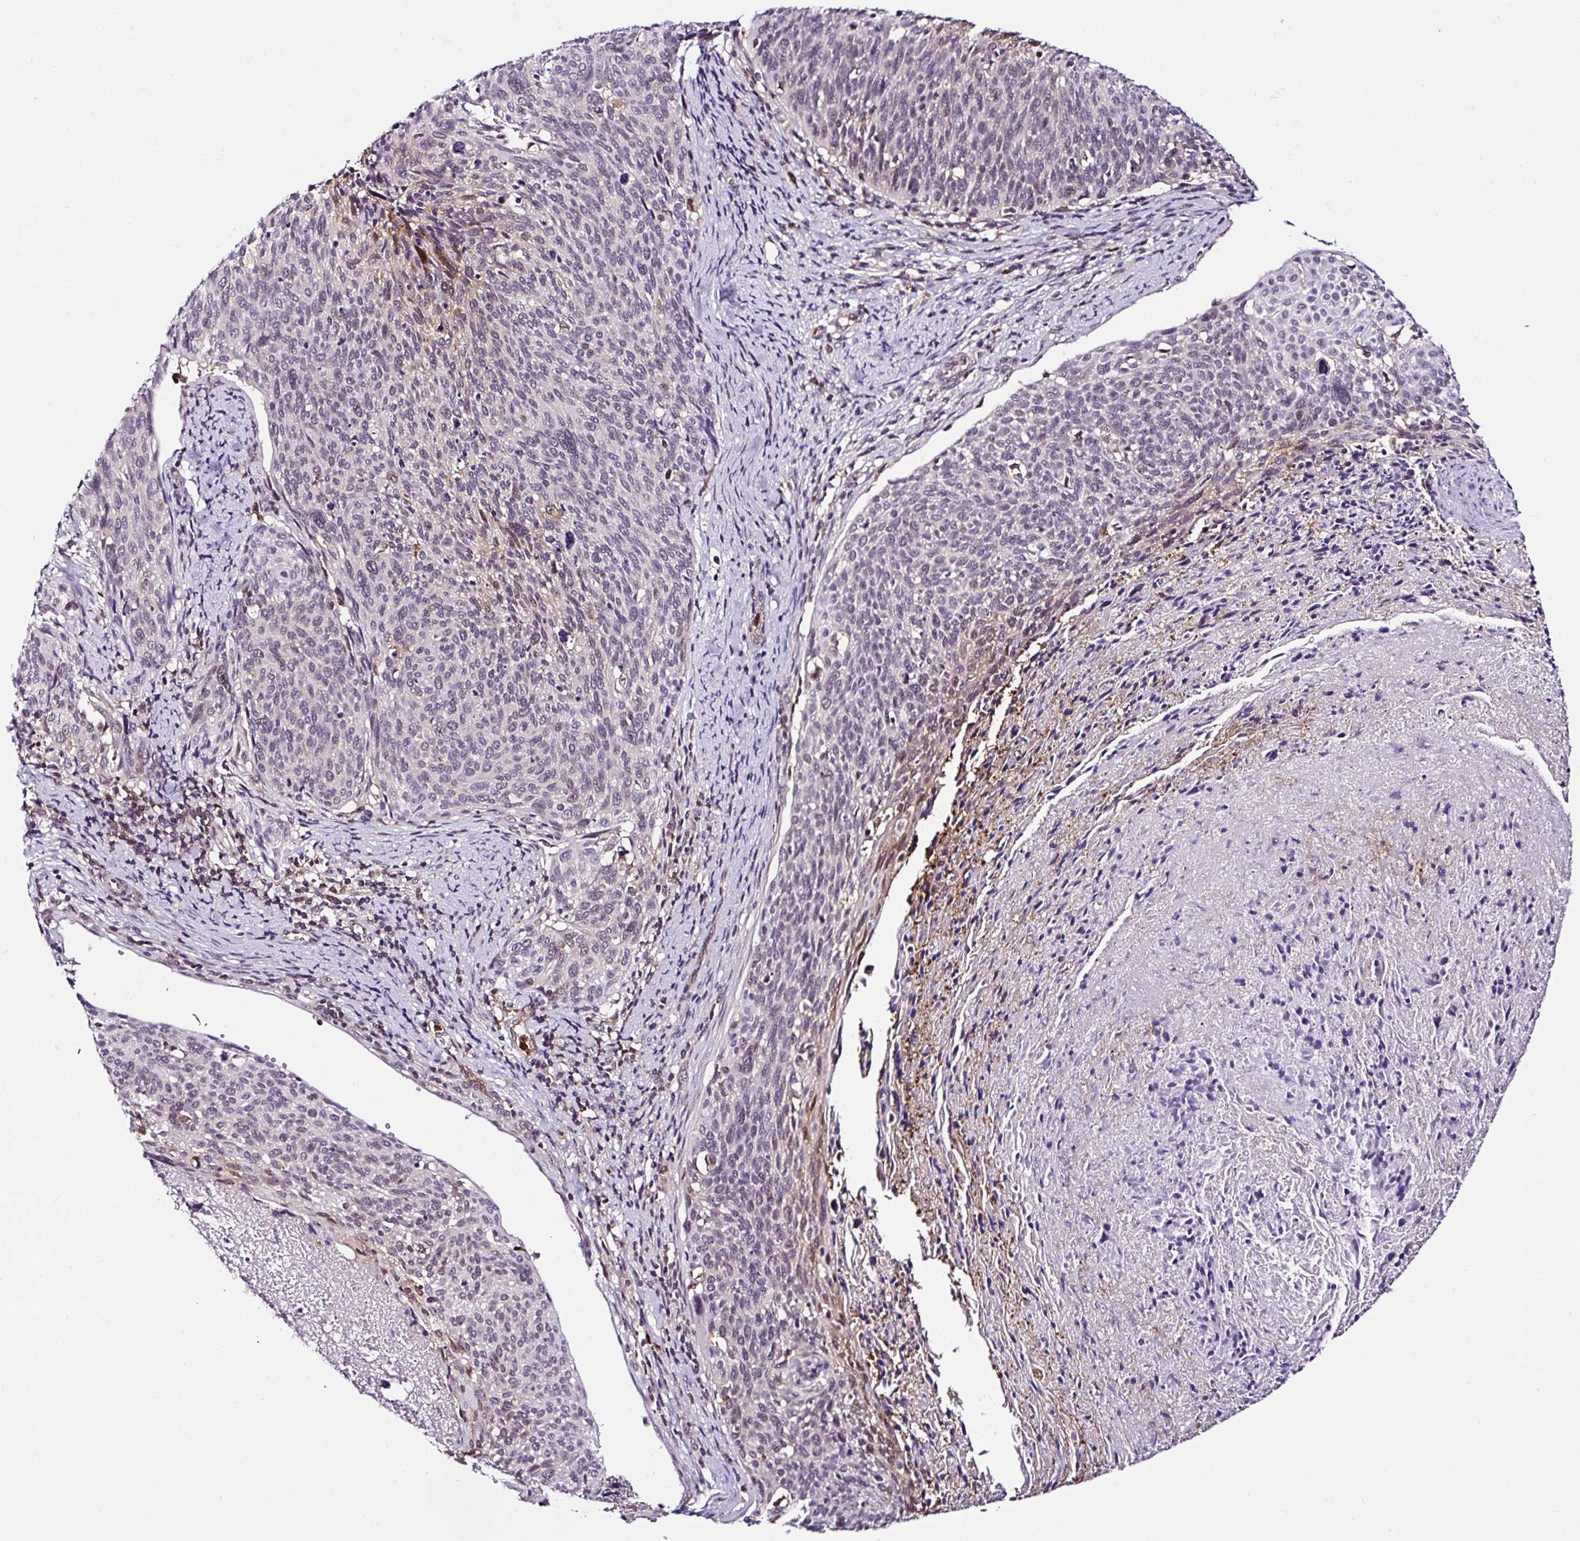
{"staining": {"intensity": "weak", "quantity": "<25%", "location": "cytoplasmic/membranous,nuclear"}, "tissue": "cervical cancer", "cell_type": "Tumor cells", "image_type": "cancer", "snomed": [{"axis": "morphology", "description": "Squamous cell carcinoma, NOS"}, {"axis": "topography", "description": "Cervix"}], "caption": "An image of squamous cell carcinoma (cervical) stained for a protein exhibits no brown staining in tumor cells.", "gene": "PIN4", "patient": {"sex": "female", "age": 49}}